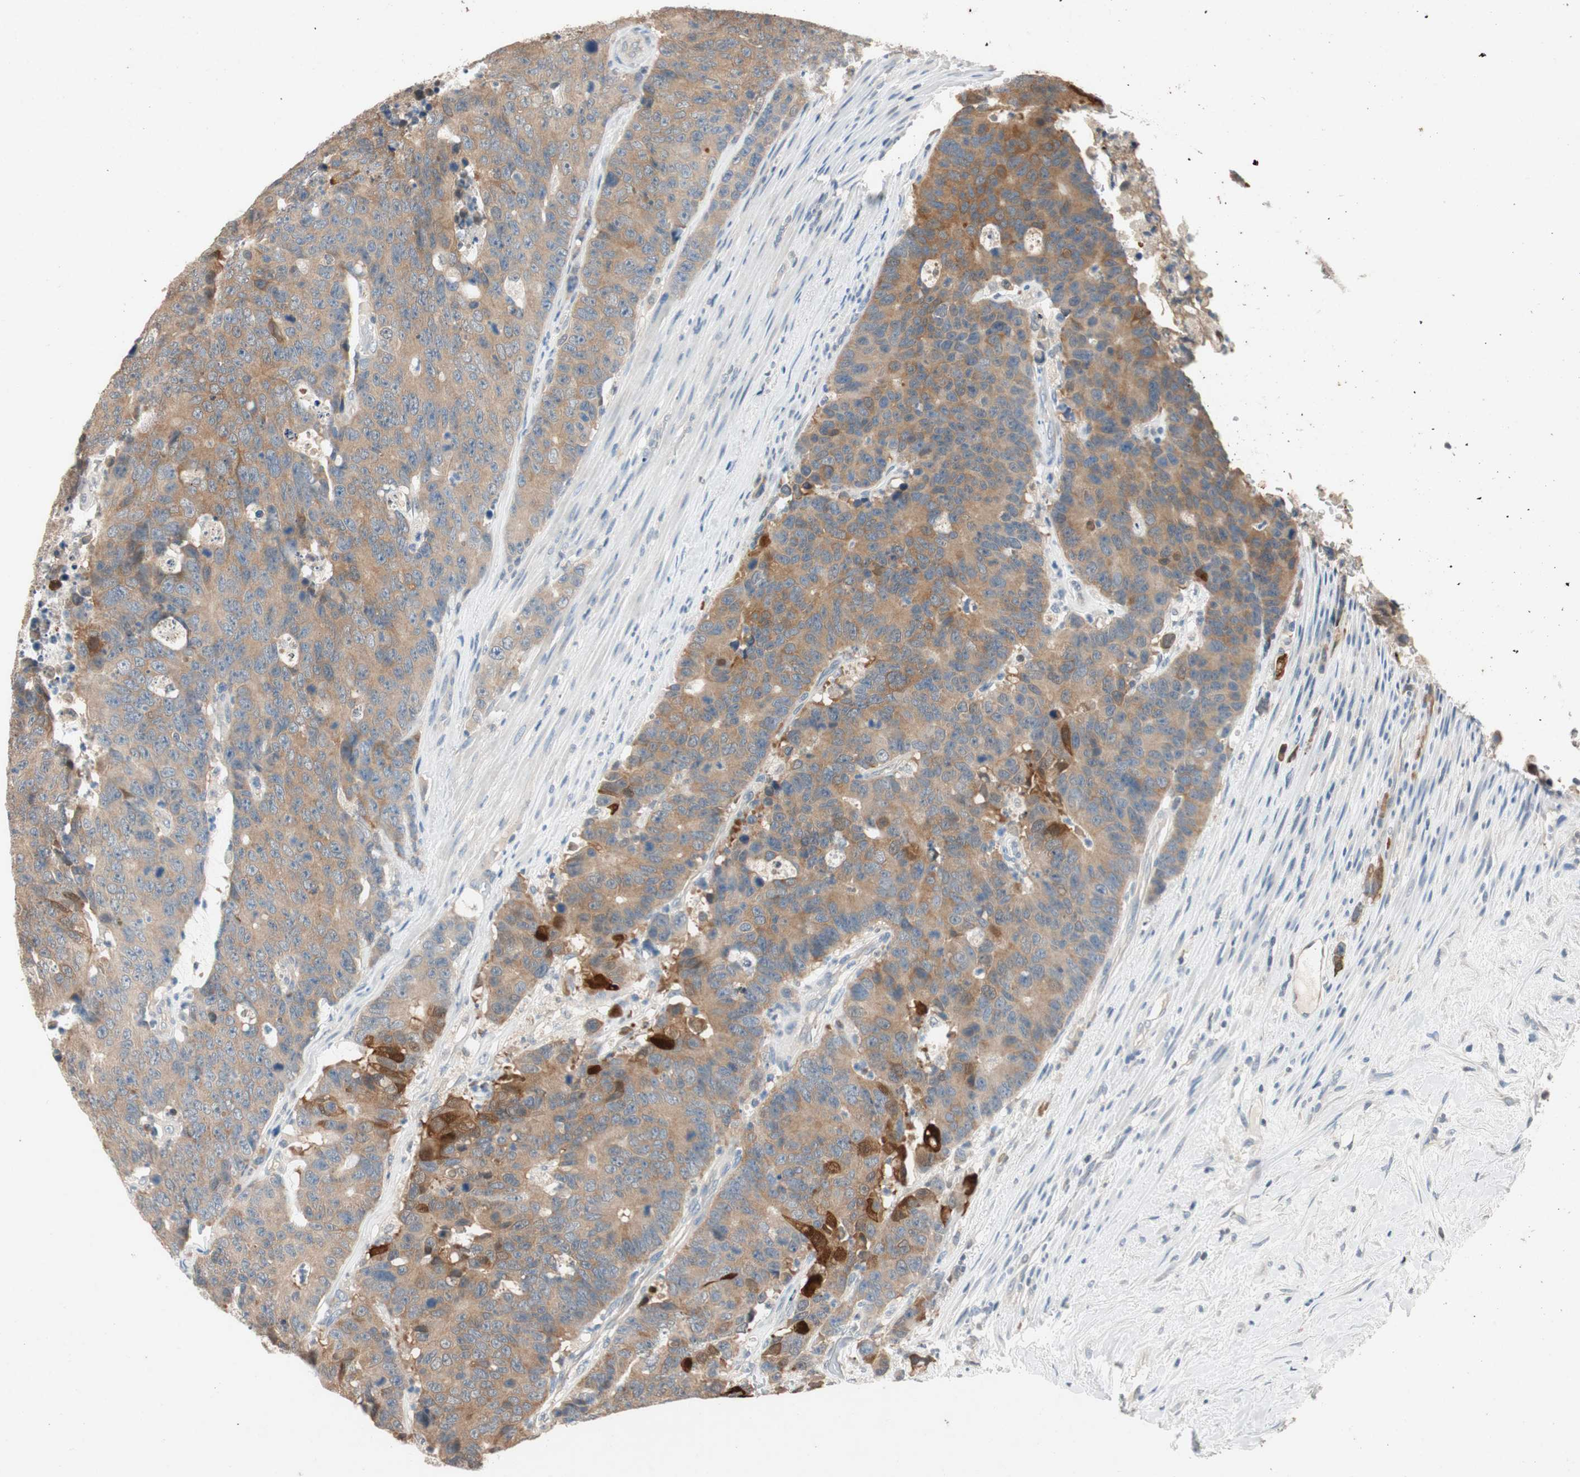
{"staining": {"intensity": "strong", "quantity": "<25%", "location": "cytoplasmic/membranous,nuclear"}, "tissue": "colorectal cancer", "cell_type": "Tumor cells", "image_type": "cancer", "snomed": [{"axis": "morphology", "description": "Adenocarcinoma, NOS"}, {"axis": "topography", "description": "Colon"}], "caption": "Human colorectal adenocarcinoma stained with a brown dye shows strong cytoplasmic/membranous and nuclear positive expression in about <25% of tumor cells.", "gene": "SERPINB5", "patient": {"sex": "female", "age": 86}}